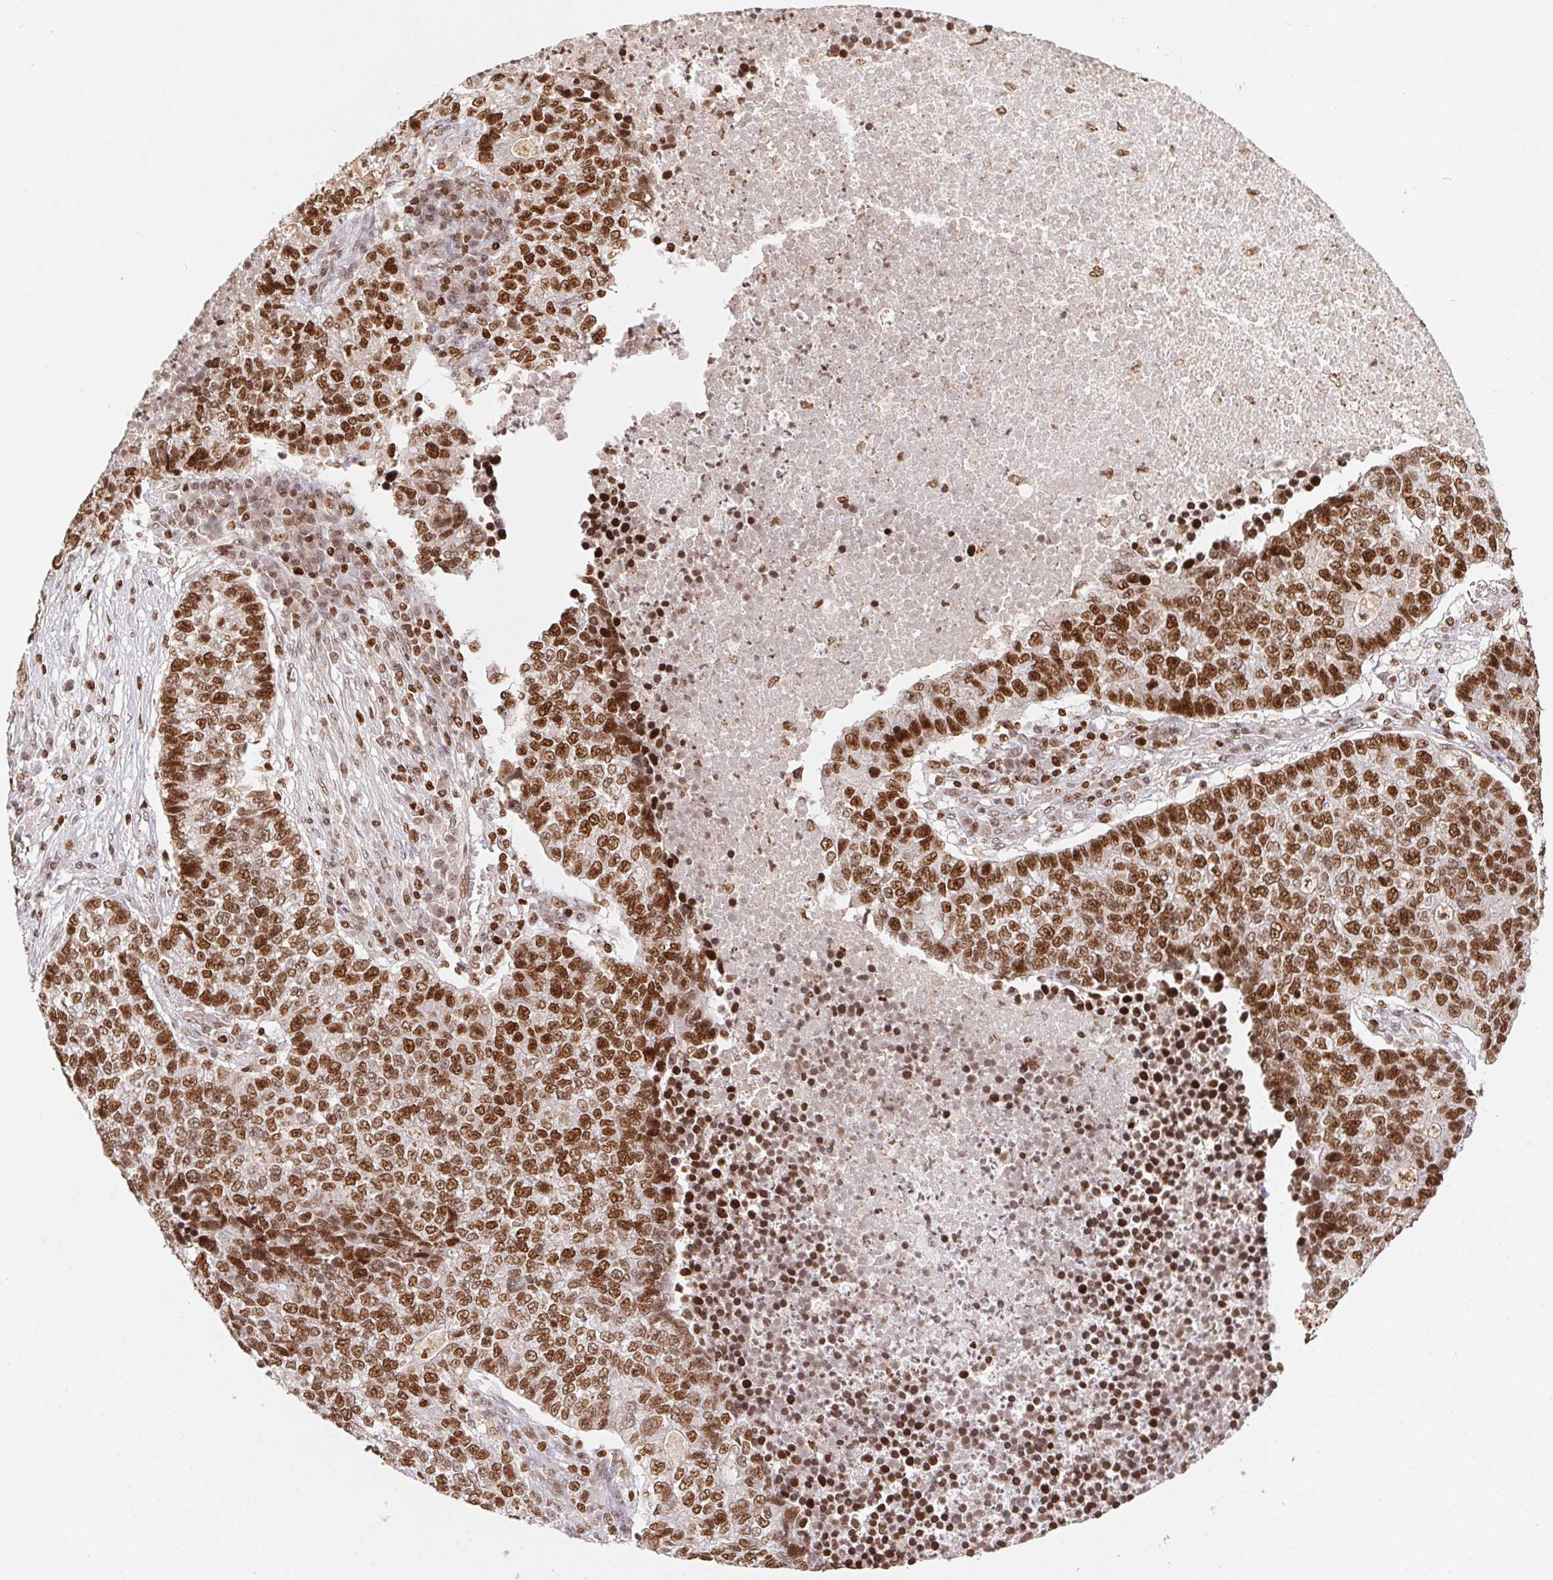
{"staining": {"intensity": "moderate", "quantity": ">75%", "location": "nuclear"}, "tissue": "lung cancer", "cell_type": "Tumor cells", "image_type": "cancer", "snomed": [{"axis": "morphology", "description": "Adenocarcinoma, NOS"}, {"axis": "topography", "description": "Lung"}], "caption": "This histopathology image shows immunohistochemistry staining of human adenocarcinoma (lung), with medium moderate nuclear expression in about >75% of tumor cells.", "gene": "POLD3", "patient": {"sex": "male", "age": 57}}